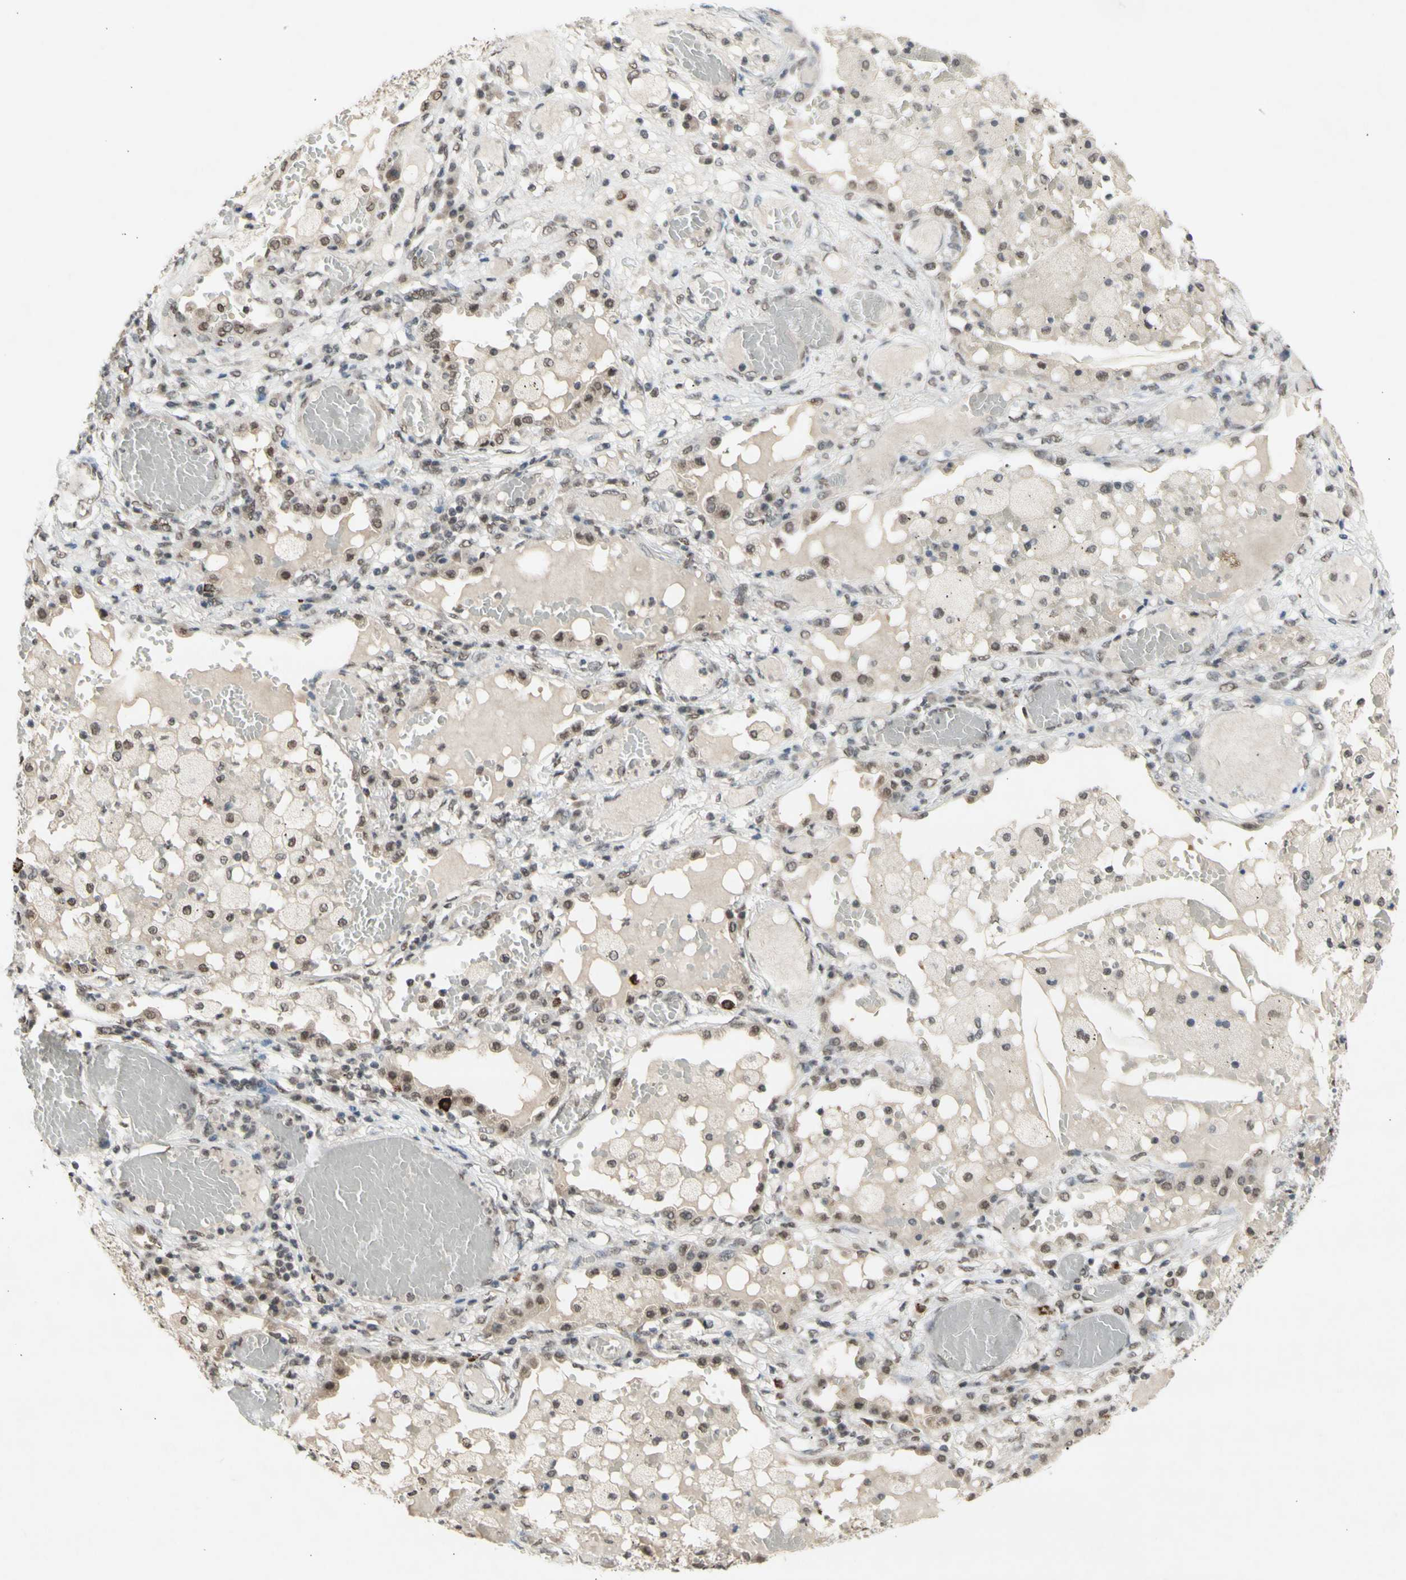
{"staining": {"intensity": "weak", "quantity": ">75%", "location": "nuclear"}, "tissue": "lung cancer", "cell_type": "Tumor cells", "image_type": "cancer", "snomed": [{"axis": "morphology", "description": "Squamous cell carcinoma, NOS"}, {"axis": "topography", "description": "Lung"}], "caption": "Immunohistochemical staining of human lung cancer shows low levels of weak nuclear protein expression in approximately >75% of tumor cells.", "gene": "SFPQ", "patient": {"sex": "male", "age": 71}}